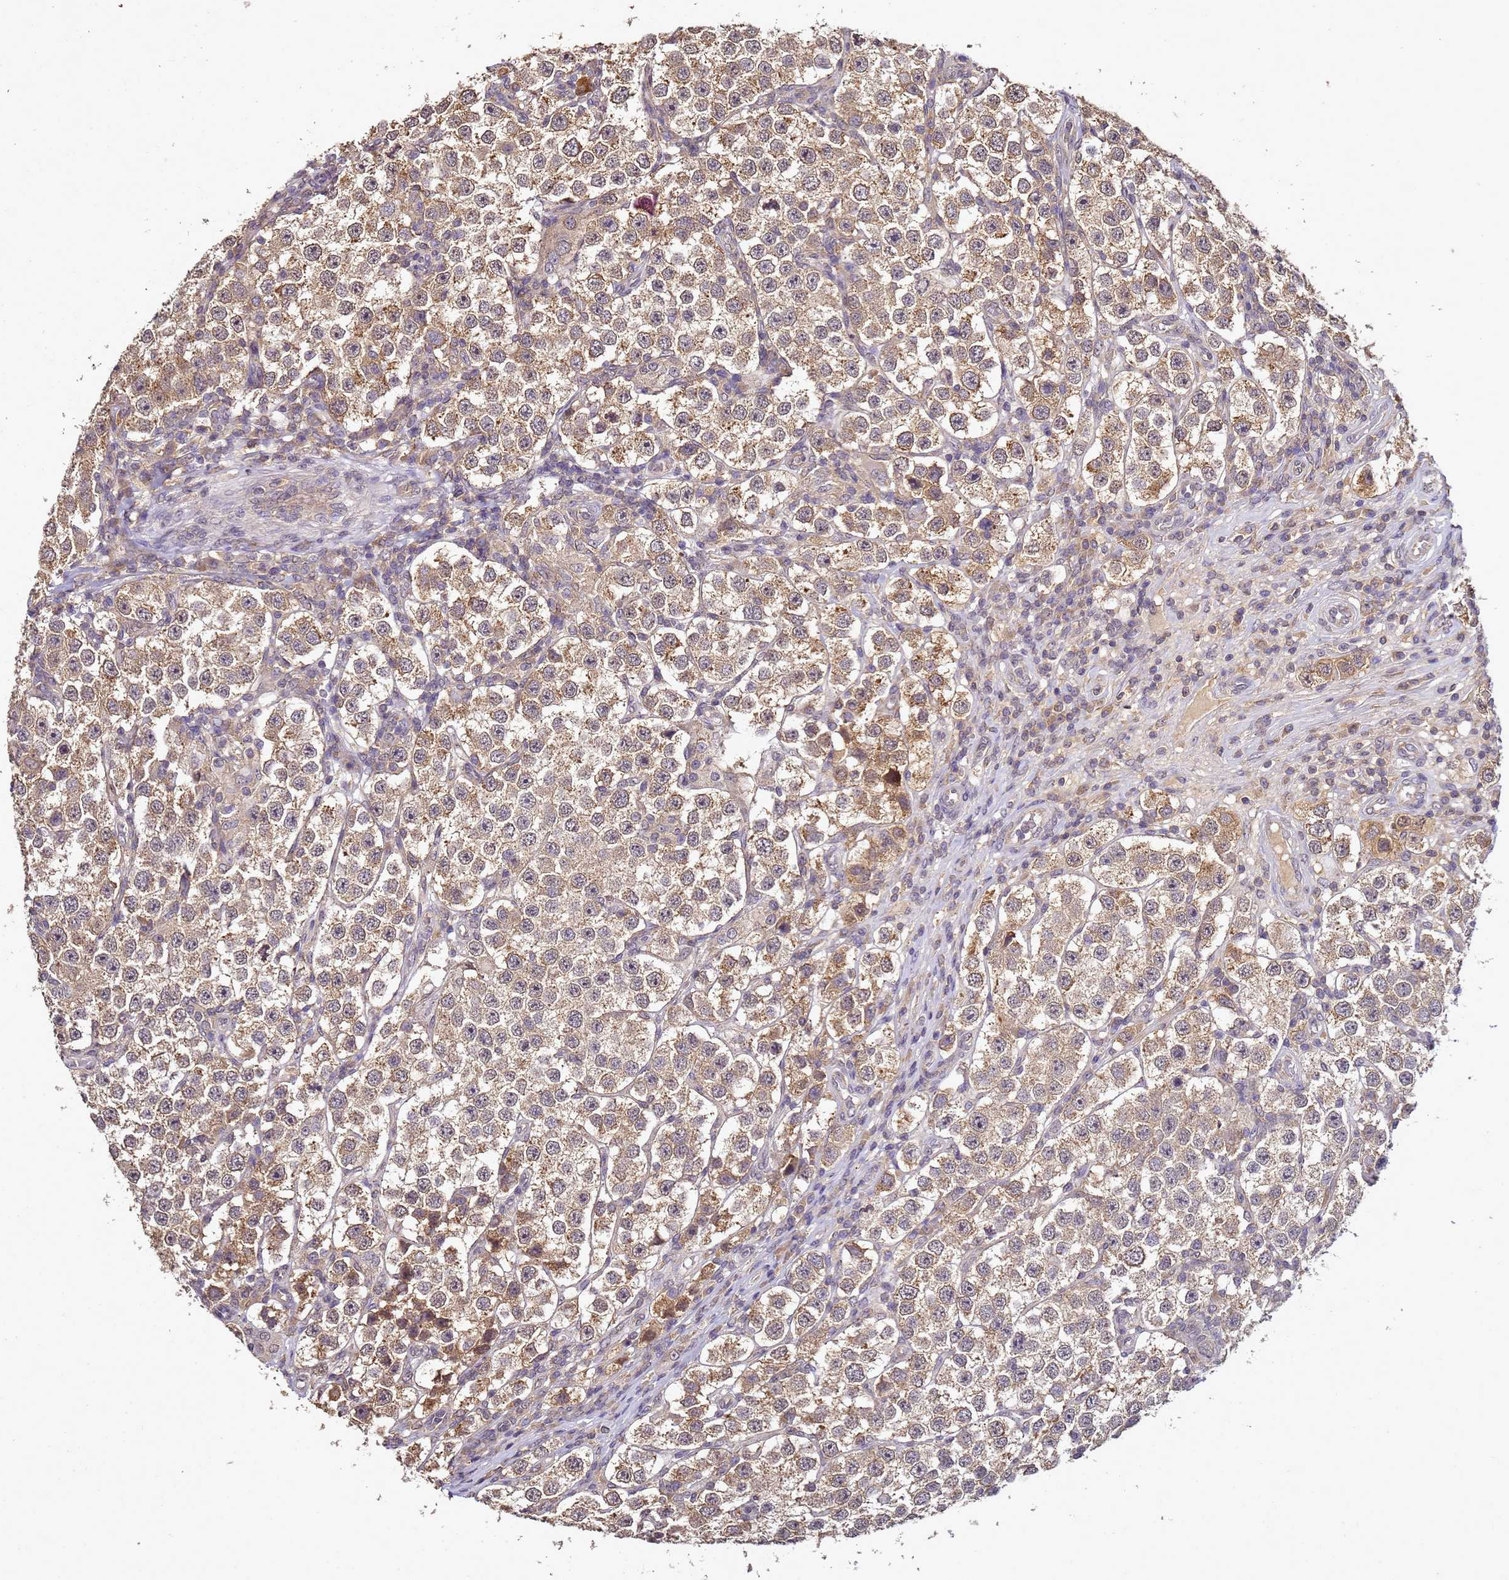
{"staining": {"intensity": "moderate", "quantity": ">75%", "location": "cytoplasmic/membranous"}, "tissue": "testis cancer", "cell_type": "Tumor cells", "image_type": "cancer", "snomed": [{"axis": "morphology", "description": "Seminoma, NOS"}, {"axis": "topography", "description": "Testis"}], "caption": "Moderate cytoplasmic/membranous protein positivity is identified in approximately >75% of tumor cells in seminoma (testis). Nuclei are stained in blue.", "gene": "ANKRD17", "patient": {"sex": "male", "age": 37}}